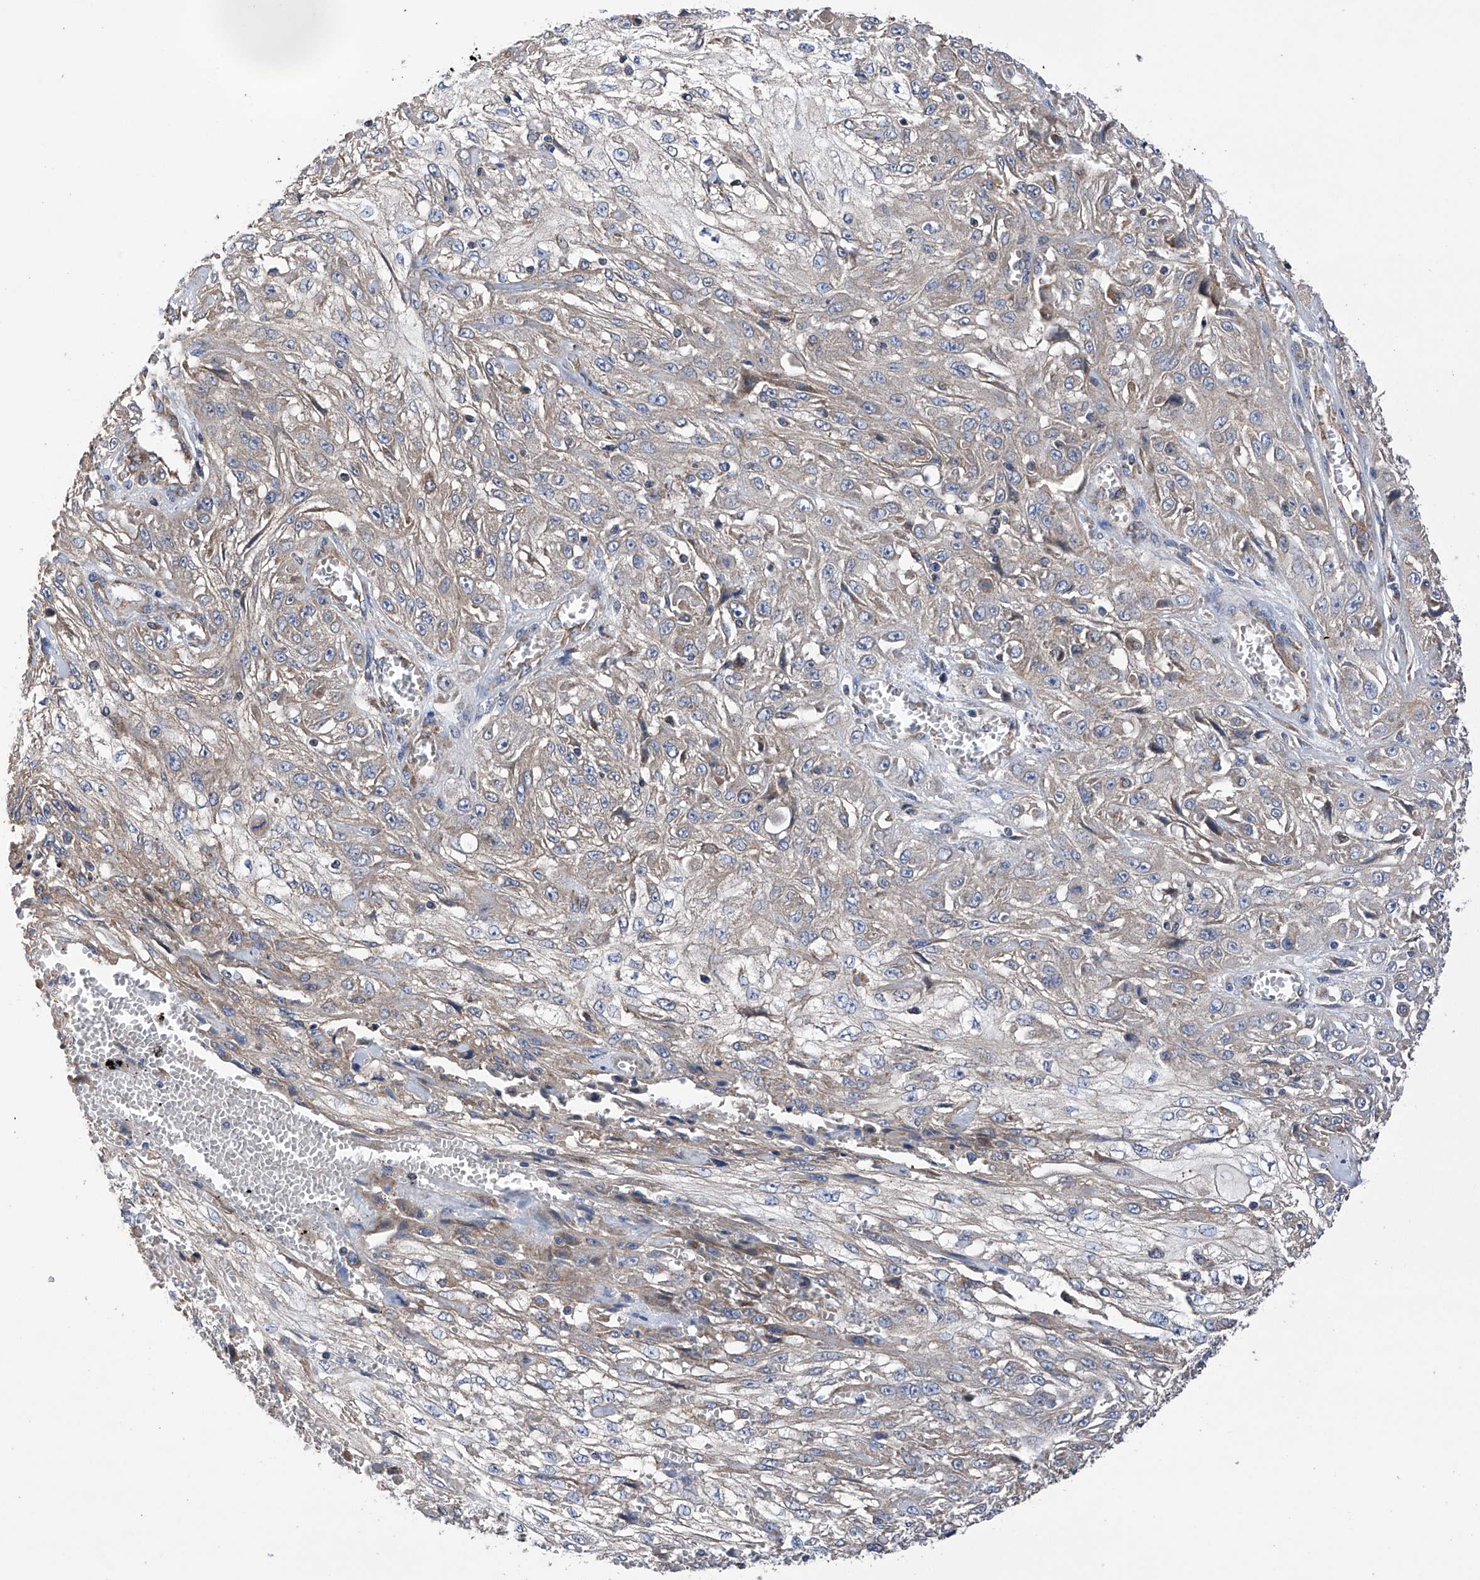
{"staining": {"intensity": "negative", "quantity": "none", "location": "none"}, "tissue": "skin cancer", "cell_type": "Tumor cells", "image_type": "cancer", "snomed": [{"axis": "morphology", "description": "Squamous cell carcinoma, NOS"}, {"axis": "morphology", "description": "Squamous cell carcinoma, metastatic, NOS"}, {"axis": "topography", "description": "Skin"}, {"axis": "topography", "description": "Lymph node"}], "caption": "Metastatic squamous cell carcinoma (skin) was stained to show a protein in brown. There is no significant expression in tumor cells. (Brightfield microscopy of DAB immunohistochemistry at high magnification).", "gene": "EFCAB2", "patient": {"sex": "male", "age": 75}}